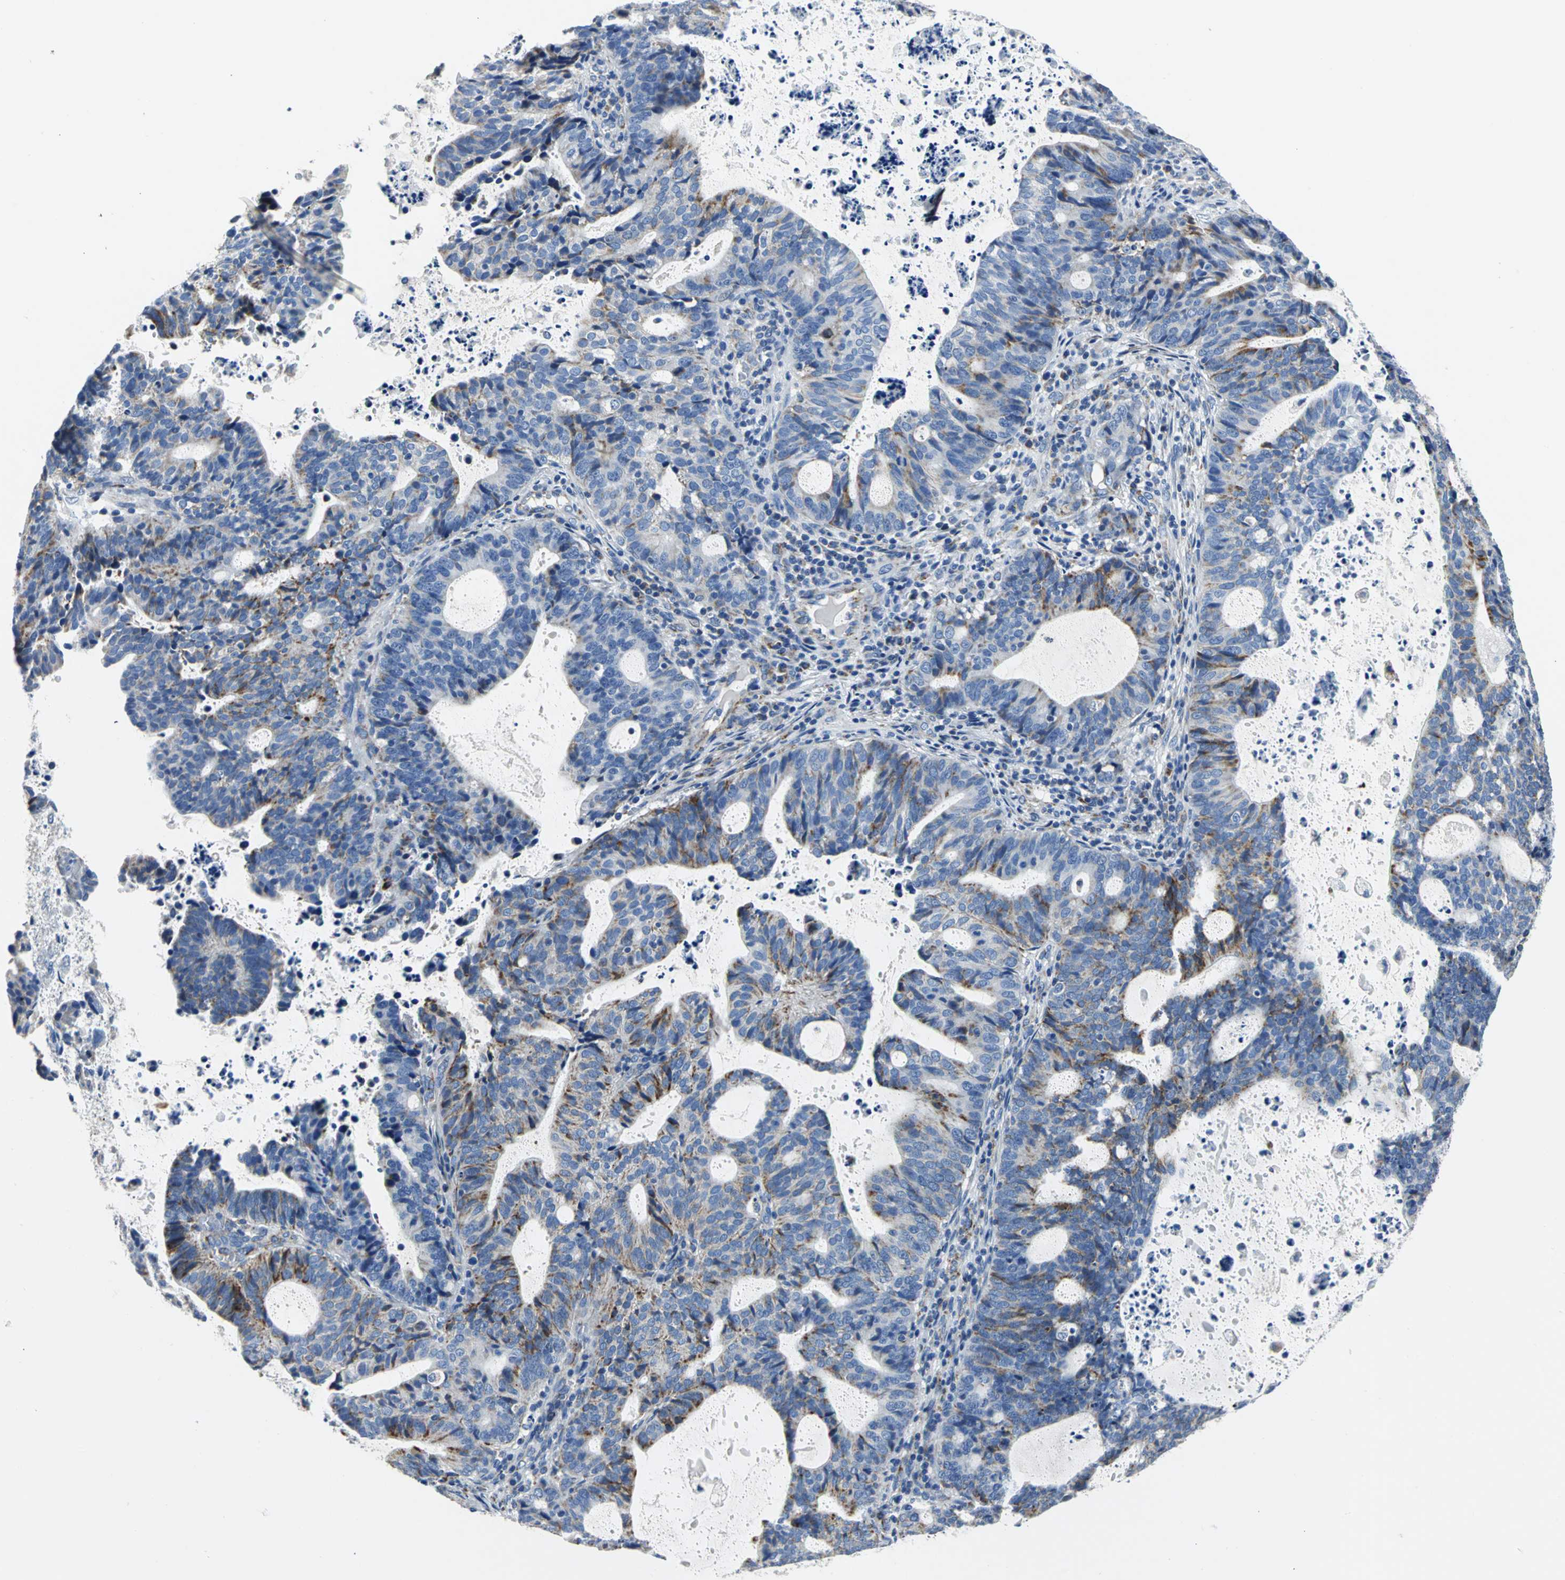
{"staining": {"intensity": "moderate", "quantity": "25%-75%", "location": "cytoplasmic/membranous"}, "tissue": "endometrial cancer", "cell_type": "Tumor cells", "image_type": "cancer", "snomed": [{"axis": "morphology", "description": "Adenocarcinoma, NOS"}, {"axis": "topography", "description": "Uterus"}], "caption": "Immunohistochemistry of endometrial adenocarcinoma shows medium levels of moderate cytoplasmic/membranous positivity in approximately 25%-75% of tumor cells.", "gene": "IFI6", "patient": {"sex": "female", "age": 83}}